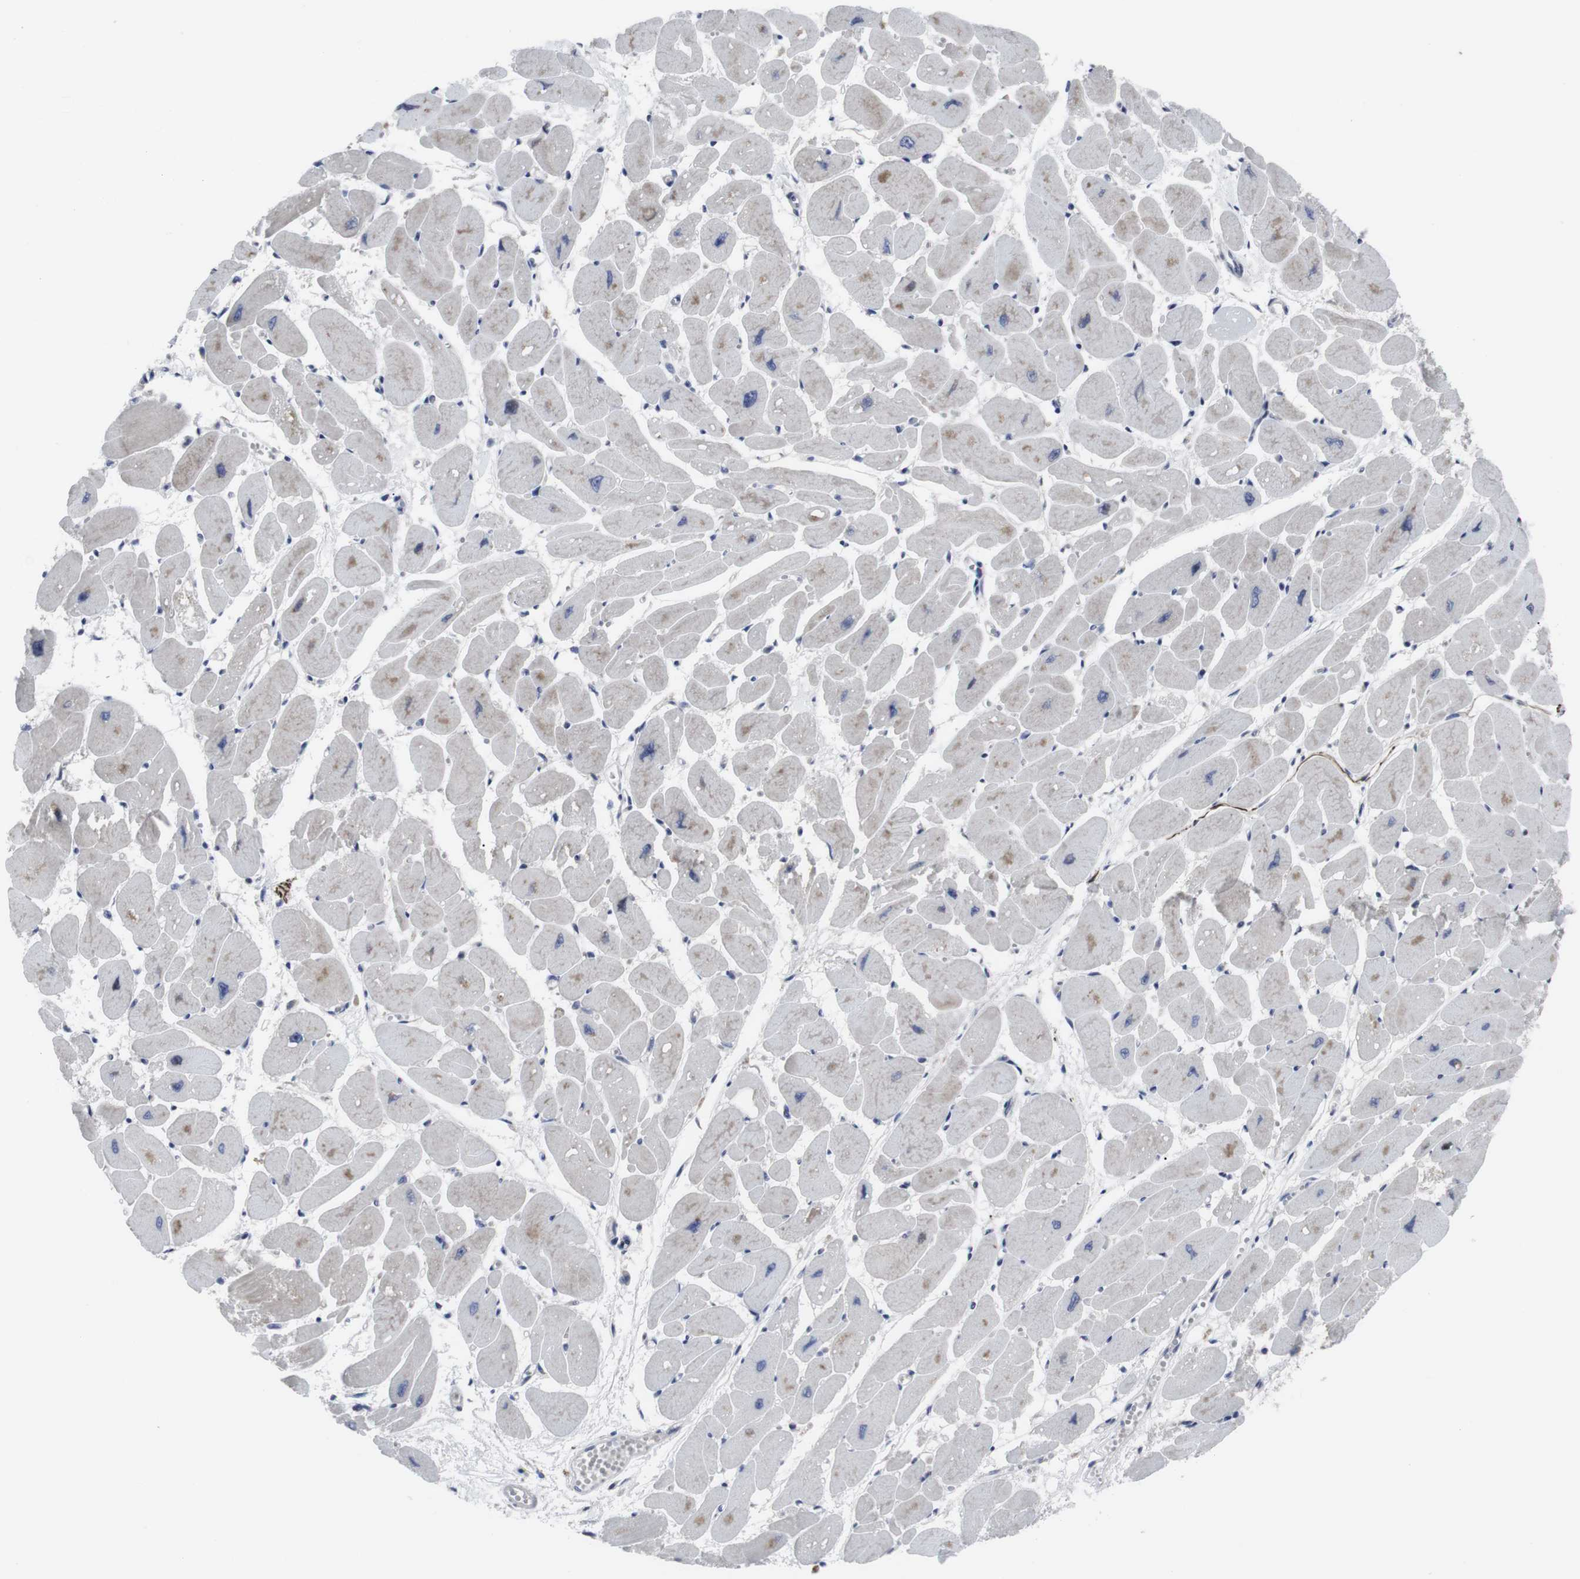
{"staining": {"intensity": "weak", "quantity": "<25%", "location": "cytoplasmic/membranous"}, "tissue": "heart muscle", "cell_type": "Cardiomyocytes", "image_type": "normal", "snomed": [{"axis": "morphology", "description": "Normal tissue, NOS"}, {"axis": "topography", "description": "Heart"}], "caption": "High magnification brightfield microscopy of benign heart muscle stained with DAB (3,3'-diaminobenzidine) (brown) and counterstained with hematoxylin (blue): cardiomyocytes show no significant expression.", "gene": "HPRT1", "patient": {"sex": "female", "age": 54}}